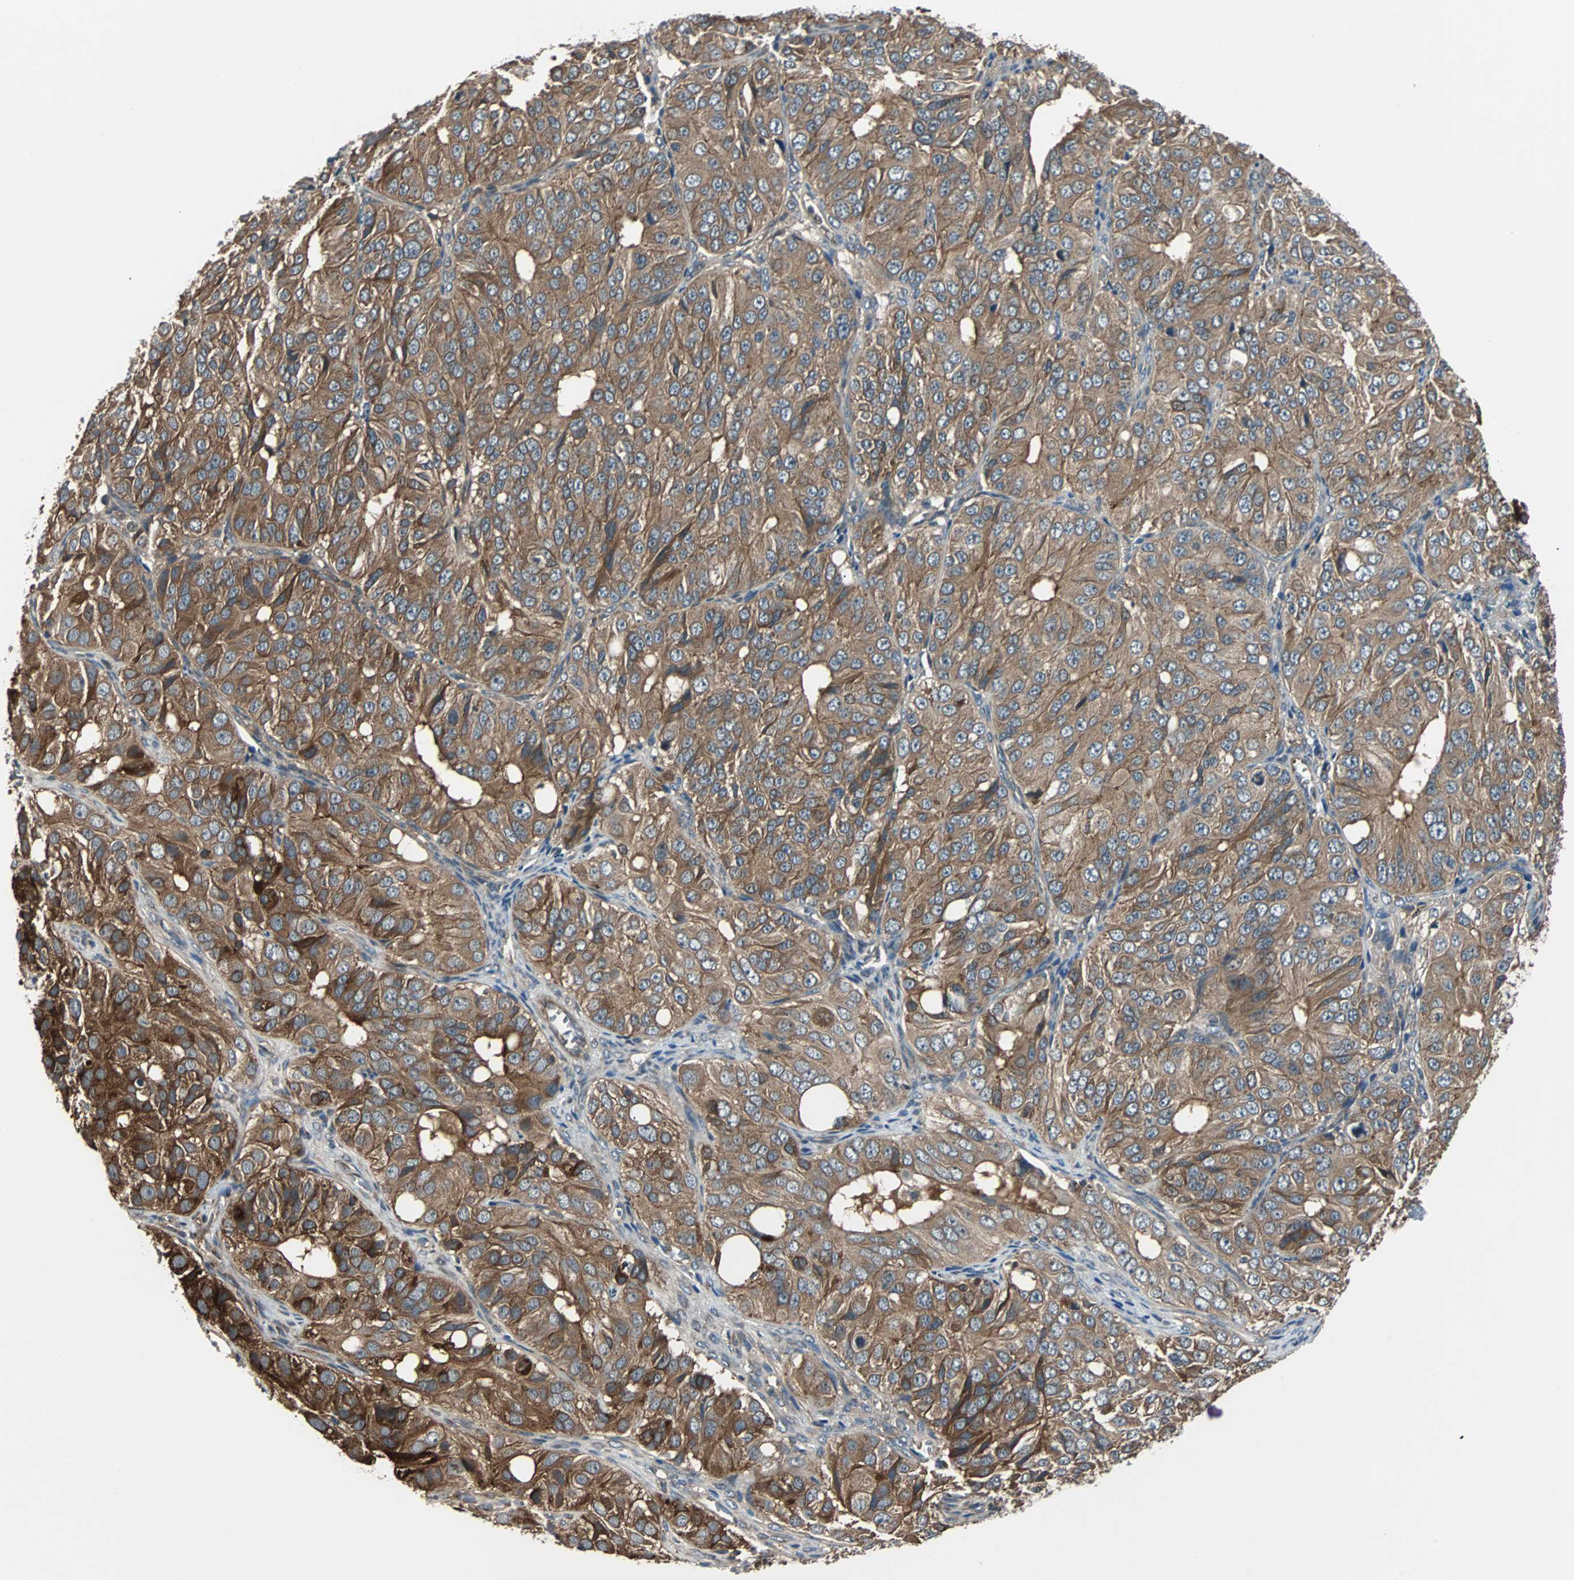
{"staining": {"intensity": "moderate", "quantity": ">75%", "location": "cytoplasmic/membranous"}, "tissue": "ovarian cancer", "cell_type": "Tumor cells", "image_type": "cancer", "snomed": [{"axis": "morphology", "description": "Carcinoma, endometroid"}, {"axis": "topography", "description": "Ovary"}], "caption": "Ovarian cancer stained with DAB IHC exhibits medium levels of moderate cytoplasmic/membranous positivity in approximately >75% of tumor cells. (DAB (3,3'-diaminobenzidine) IHC, brown staining for protein, blue staining for nuclei).", "gene": "ARF1", "patient": {"sex": "female", "age": 51}}